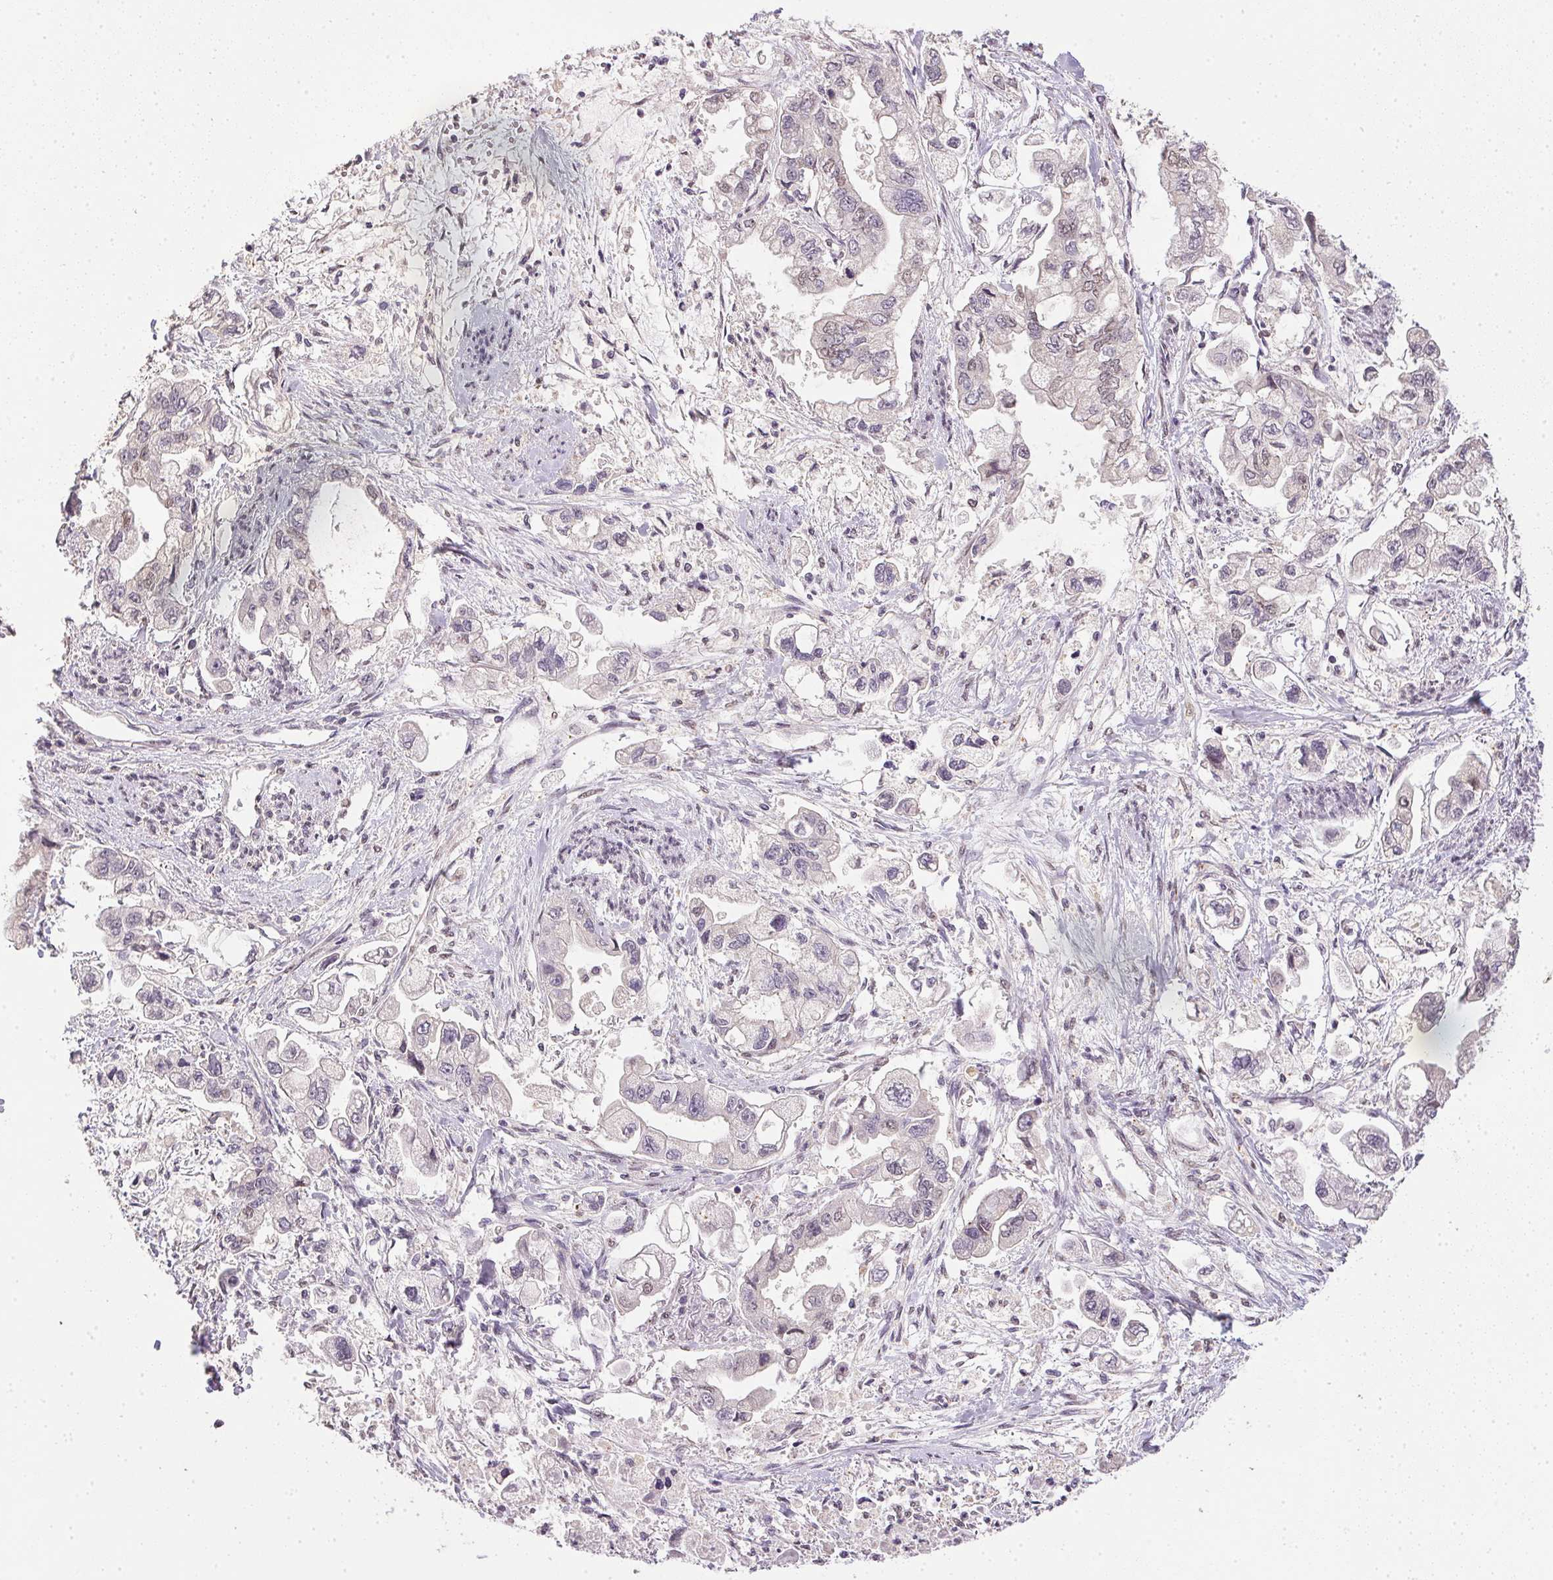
{"staining": {"intensity": "weak", "quantity": "<25%", "location": "nuclear"}, "tissue": "stomach cancer", "cell_type": "Tumor cells", "image_type": "cancer", "snomed": [{"axis": "morphology", "description": "Normal tissue, NOS"}, {"axis": "morphology", "description": "Adenocarcinoma, NOS"}, {"axis": "topography", "description": "Stomach"}], "caption": "A micrograph of human stomach cancer (adenocarcinoma) is negative for staining in tumor cells. (Stains: DAB (3,3'-diaminobenzidine) immunohistochemistry (IHC) with hematoxylin counter stain, Microscopy: brightfield microscopy at high magnification).", "gene": "PPP4R4", "patient": {"sex": "male", "age": 62}}